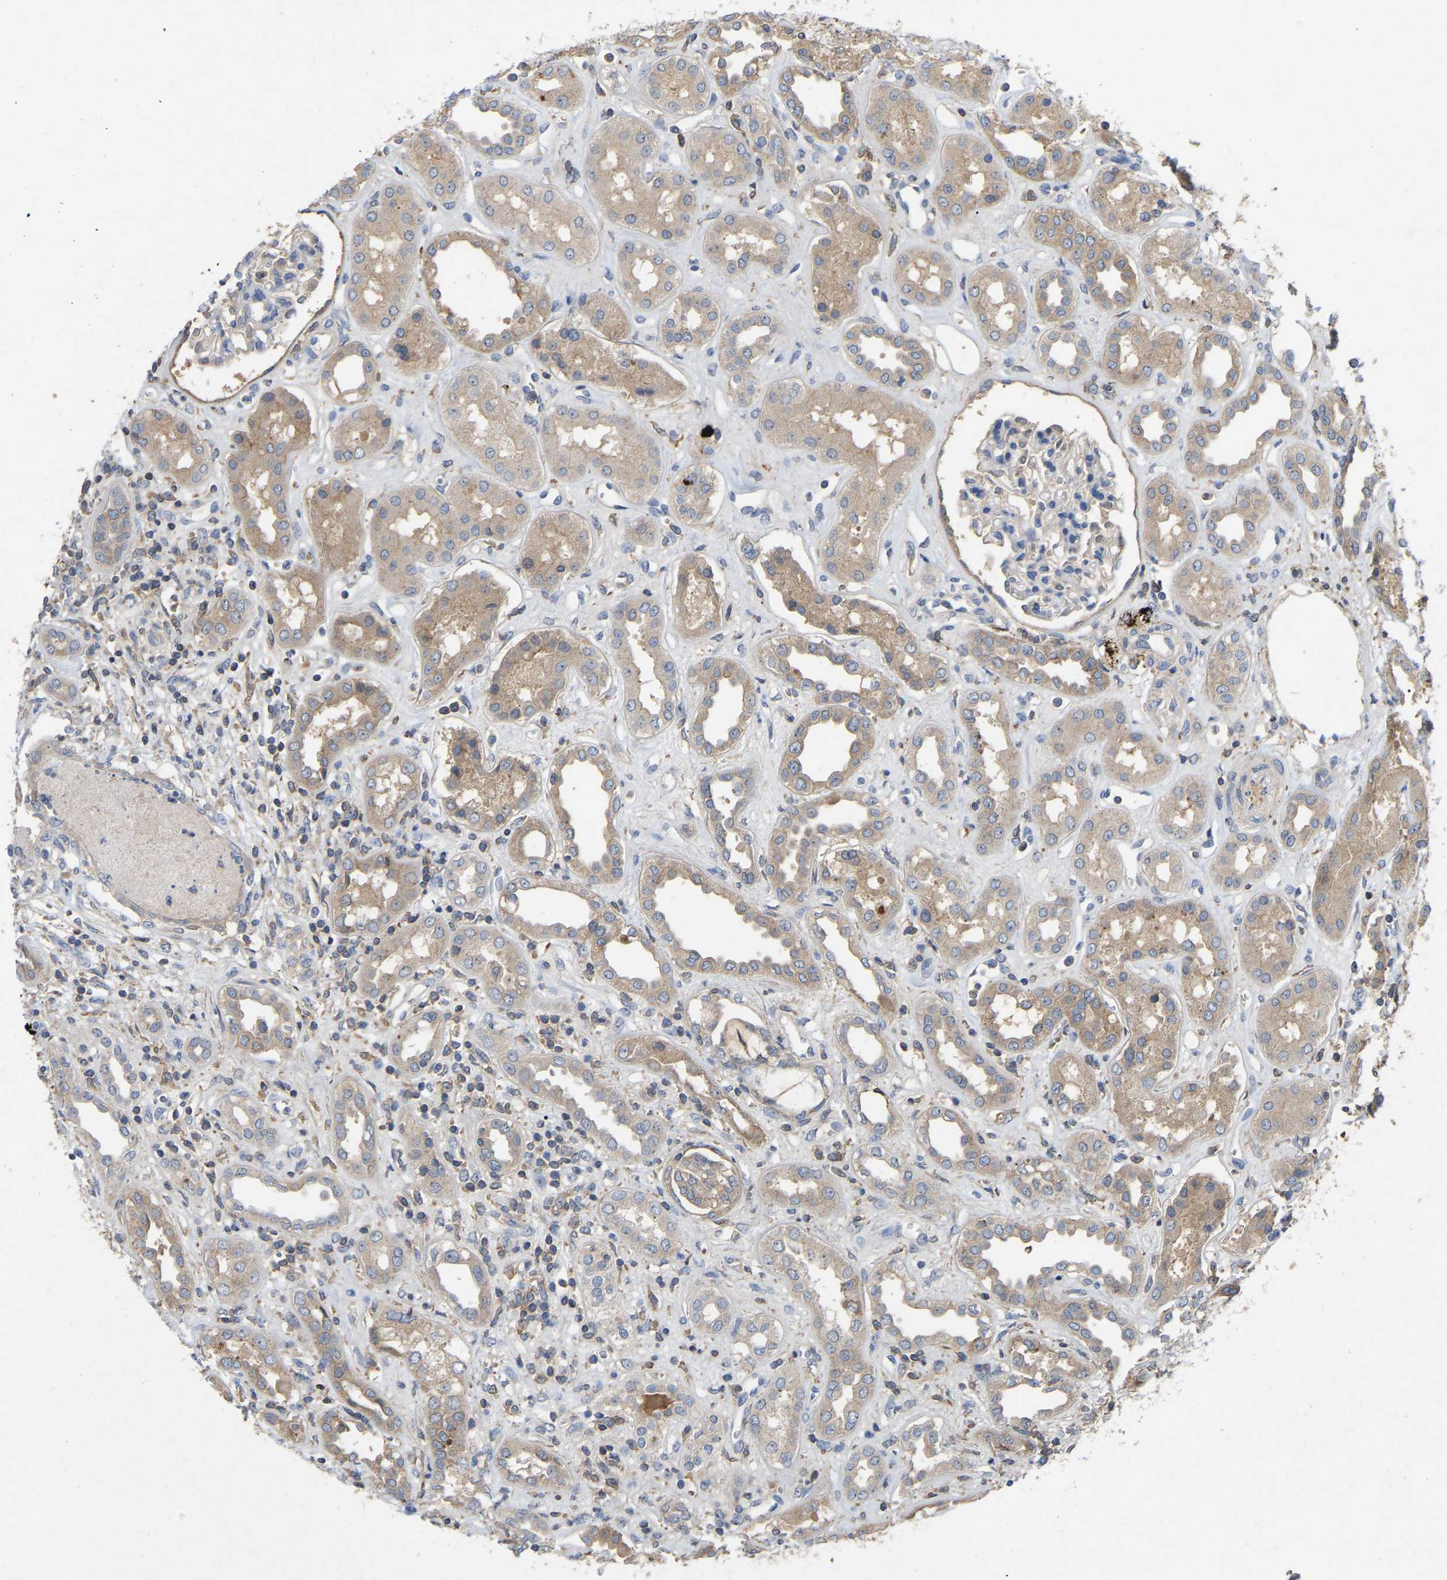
{"staining": {"intensity": "weak", "quantity": "<25%", "location": "cytoplasmic/membranous"}, "tissue": "kidney", "cell_type": "Cells in glomeruli", "image_type": "normal", "snomed": [{"axis": "morphology", "description": "Normal tissue, NOS"}, {"axis": "topography", "description": "Kidney"}], "caption": "High magnification brightfield microscopy of benign kidney stained with DAB (brown) and counterstained with hematoxylin (blue): cells in glomeruli show no significant positivity.", "gene": "LPAR2", "patient": {"sex": "male", "age": 59}}